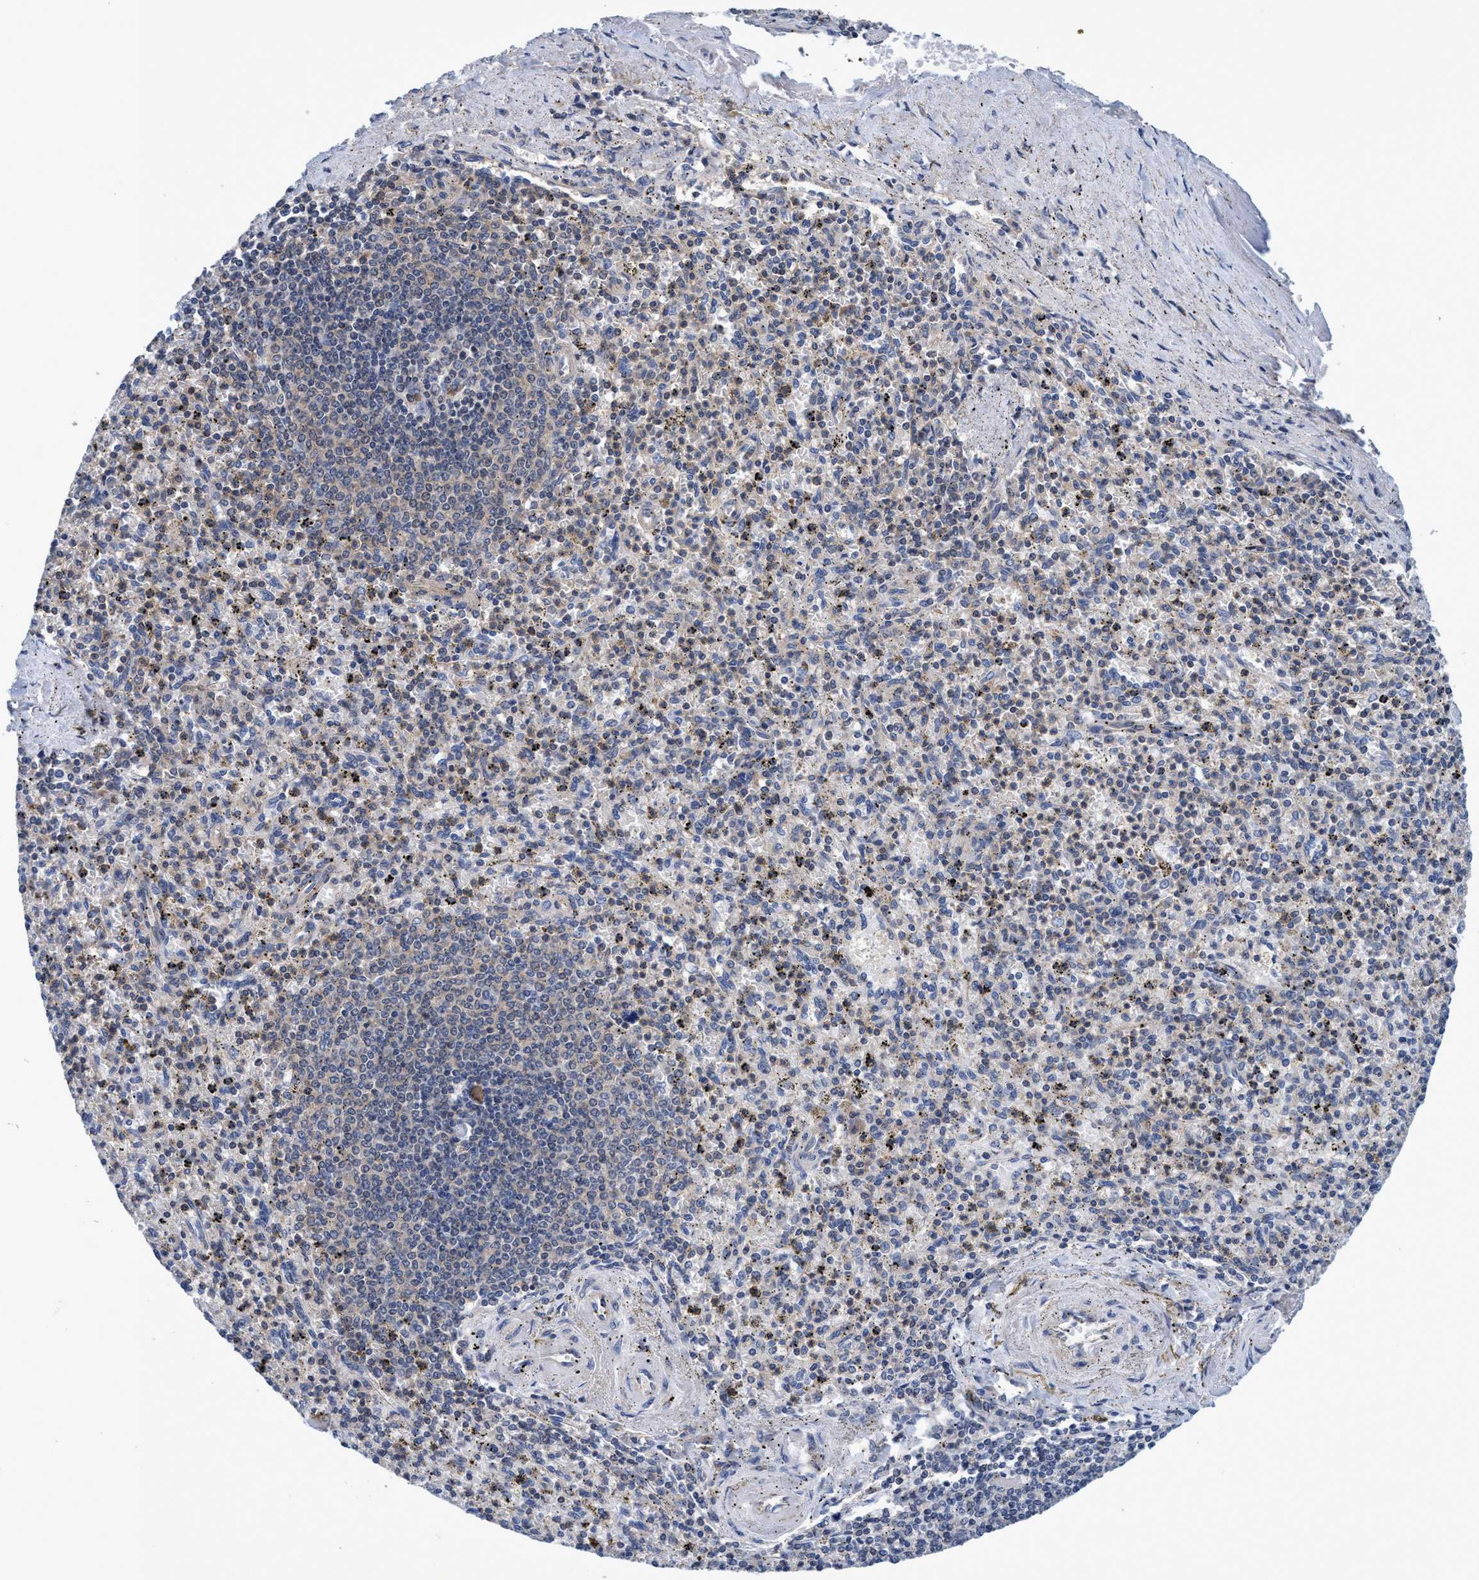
{"staining": {"intensity": "negative", "quantity": "none", "location": "none"}, "tissue": "spleen", "cell_type": "Cells in red pulp", "image_type": "normal", "snomed": [{"axis": "morphology", "description": "Normal tissue, NOS"}, {"axis": "topography", "description": "Spleen"}], "caption": "Cells in red pulp show no significant protein staining in benign spleen. (Brightfield microscopy of DAB (3,3'-diaminobenzidine) IHC at high magnification).", "gene": "CALCOCO2", "patient": {"sex": "male", "age": 72}}